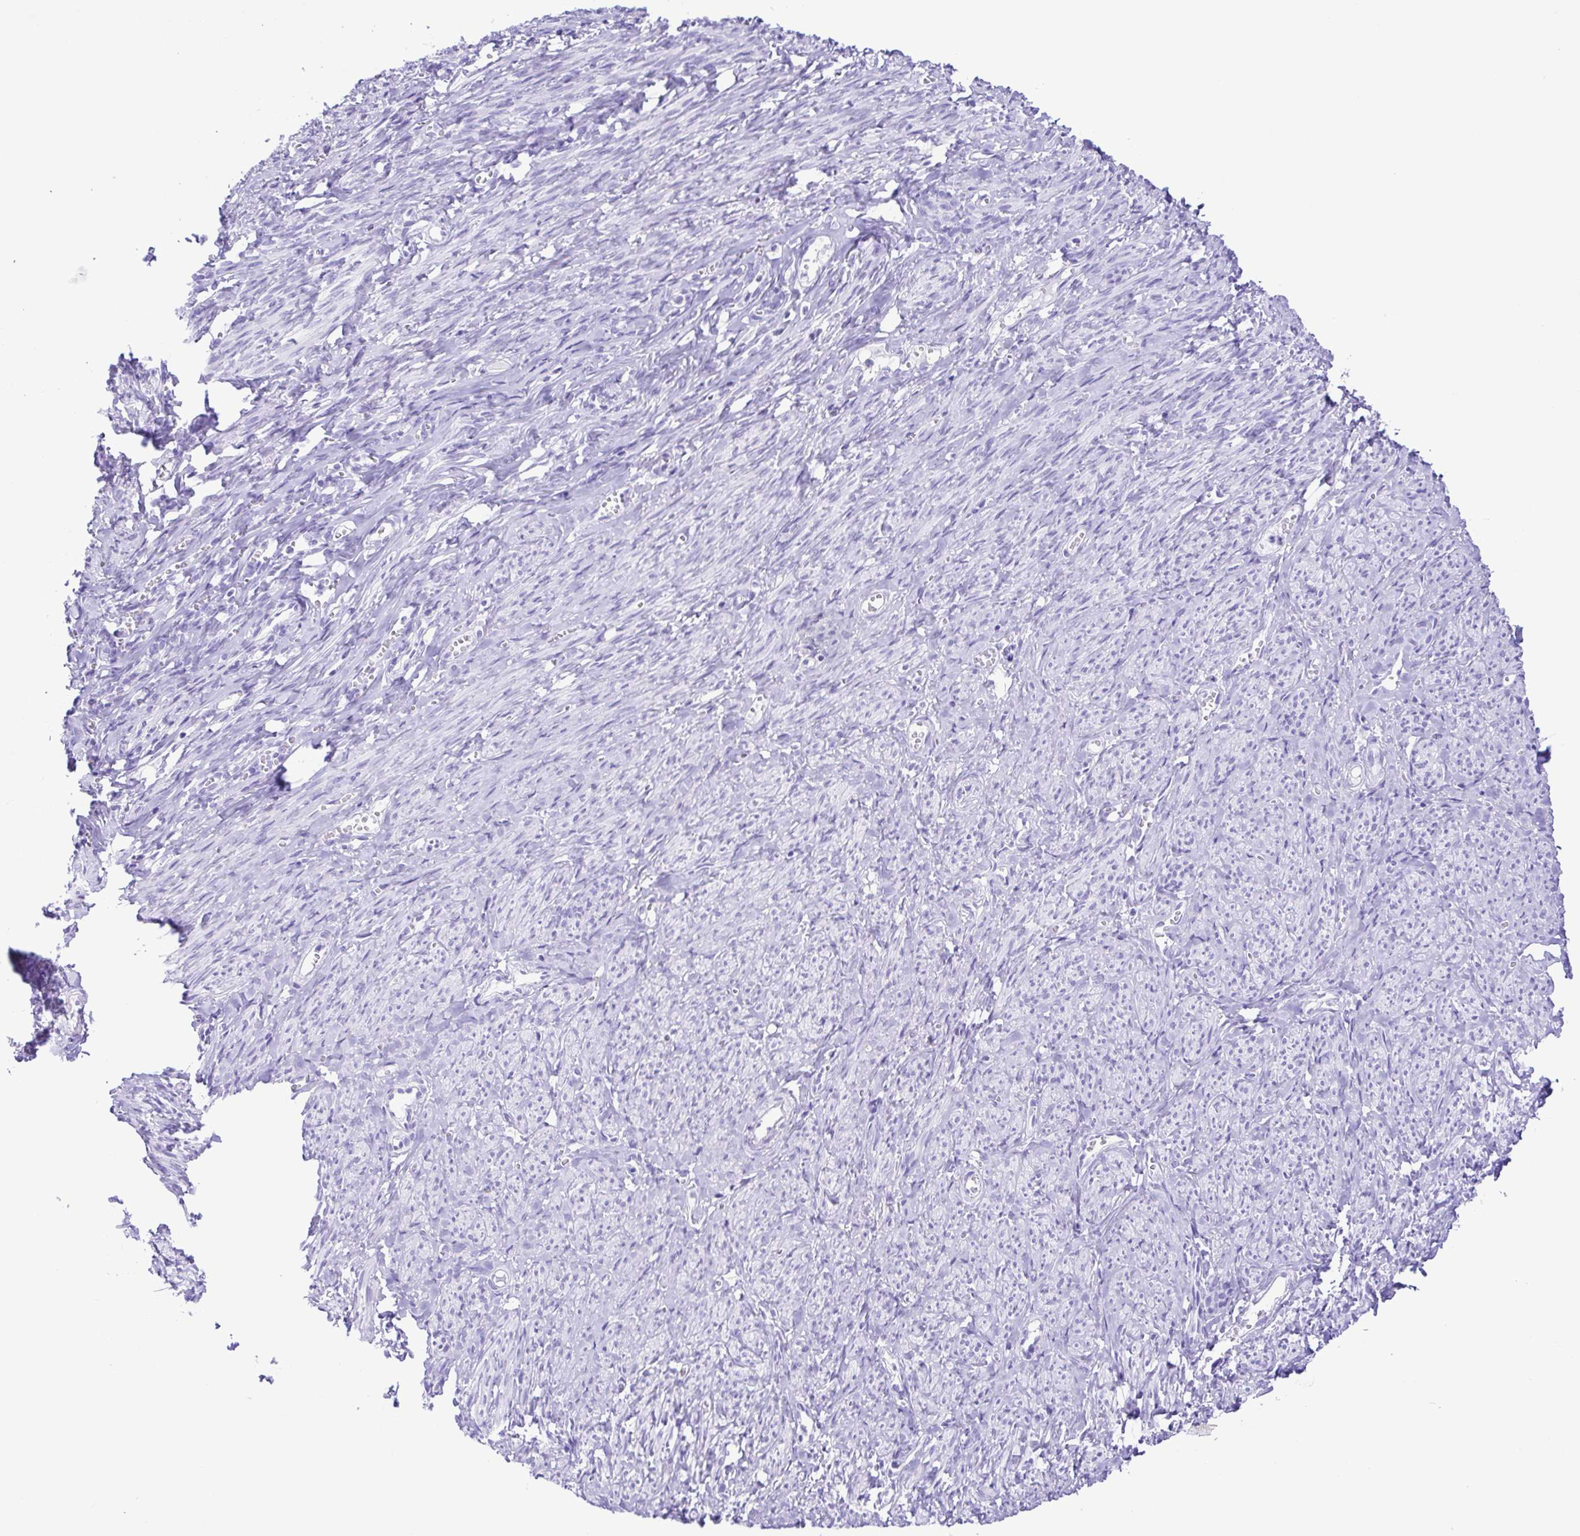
{"staining": {"intensity": "negative", "quantity": "none", "location": "none"}, "tissue": "smooth muscle", "cell_type": "Smooth muscle cells", "image_type": "normal", "snomed": [{"axis": "morphology", "description": "Normal tissue, NOS"}, {"axis": "topography", "description": "Smooth muscle"}], "caption": "The micrograph reveals no staining of smooth muscle cells in unremarkable smooth muscle.", "gene": "ERP27", "patient": {"sex": "female", "age": 65}}